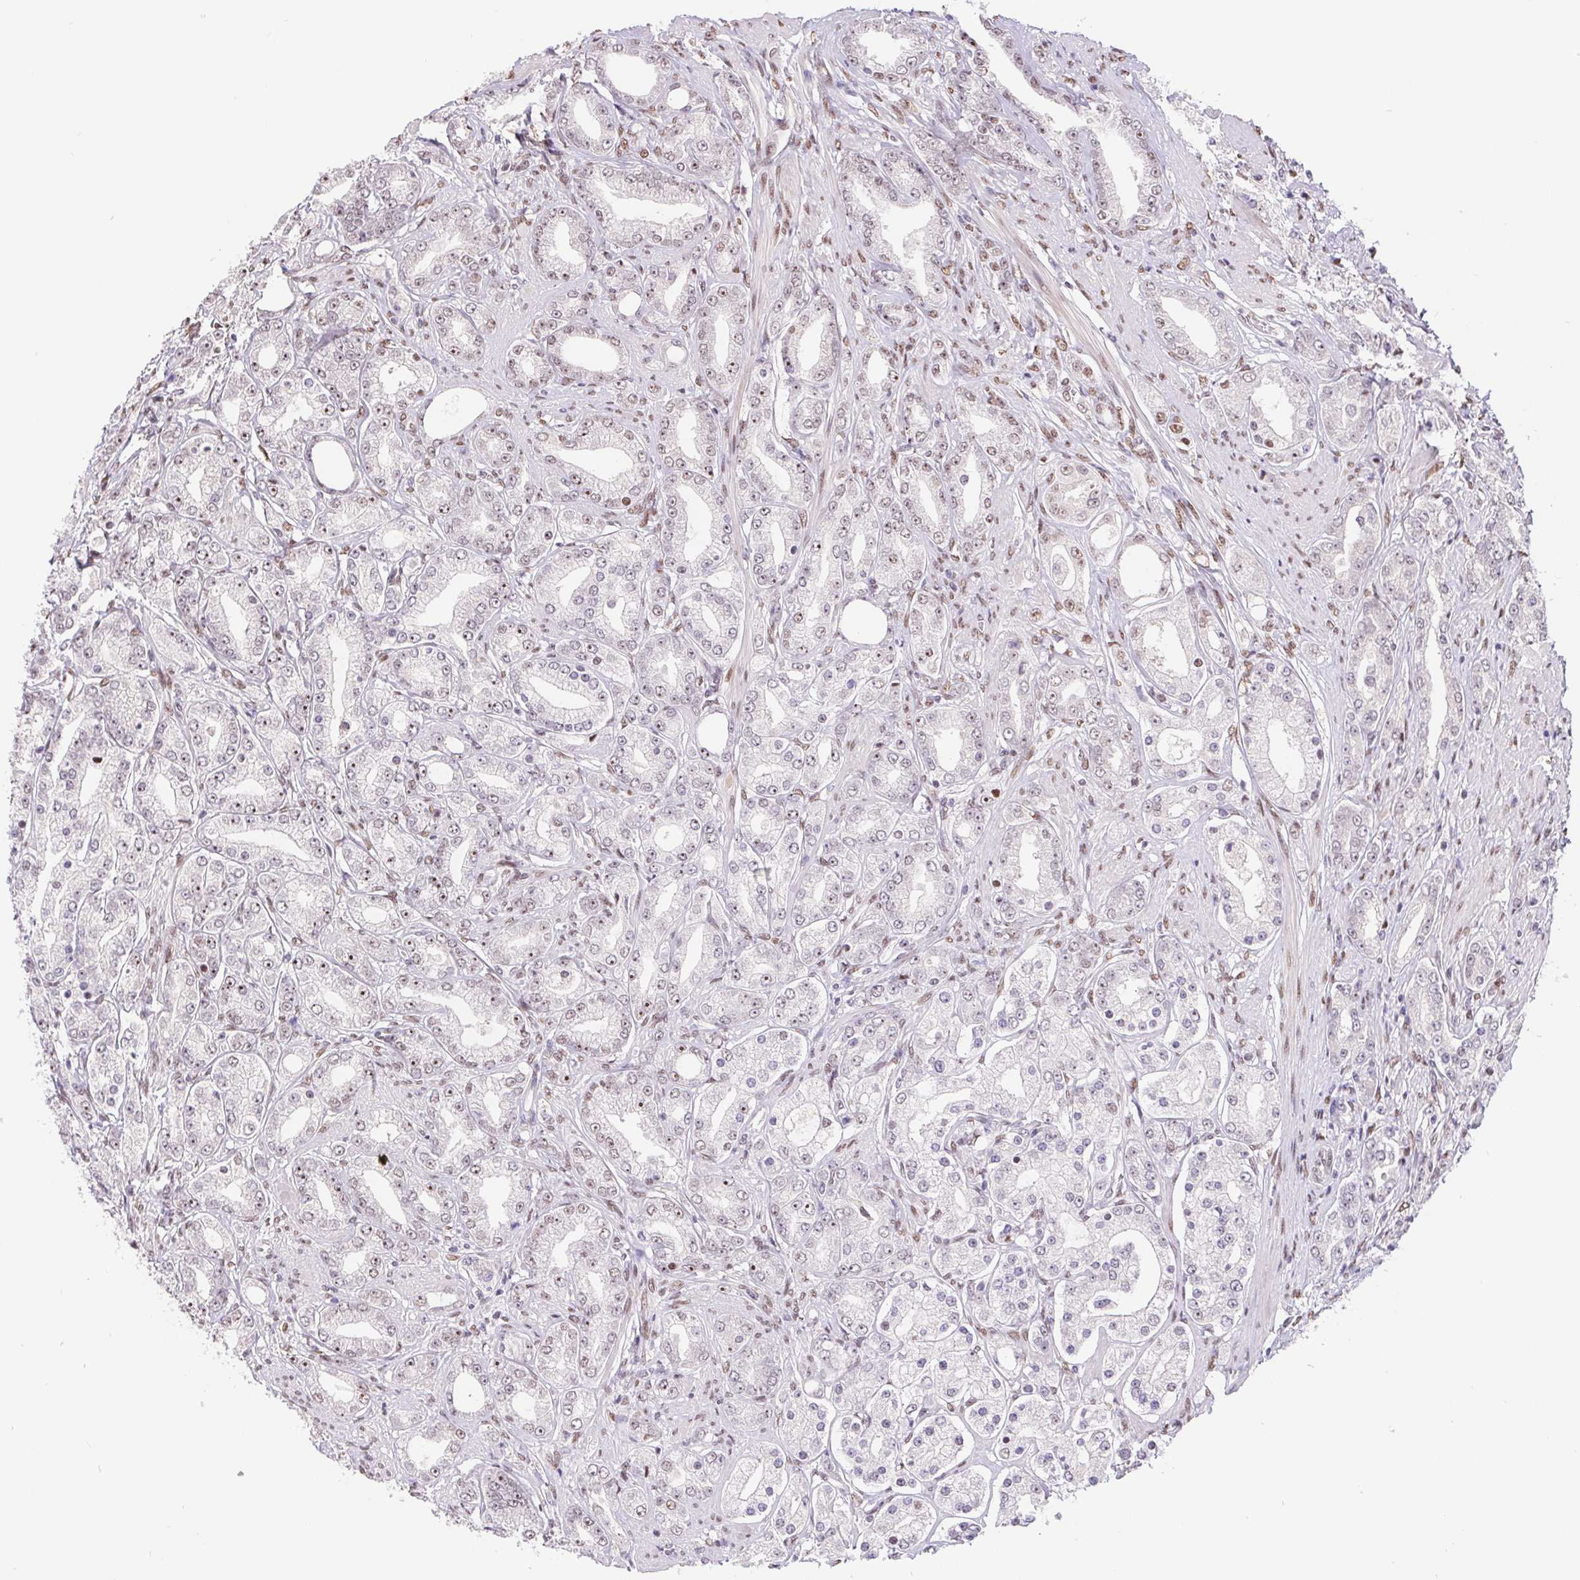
{"staining": {"intensity": "moderate", "quantity": "<25%", "location": "nuclear"}, "tissue": "prostate cancer", "cell_type": "Tumor cells", "image_type": "cancer", "snomed": [{"axis": "morphology", "description": "Adenocarcinoma, High grade"}, {"axis": "topography", "description": "Prostate"}], "caption": "Immunohistochemistry (IHC) image of neoplastic tissue: human prostate cancer stained using IHC displays low levels of moderate protein expression localized specifically in the nuclear of tumor cells, appearing as a nuclear brown color.", "gene": "CAND1", "patient": {"sex": "male", "age": 67}}